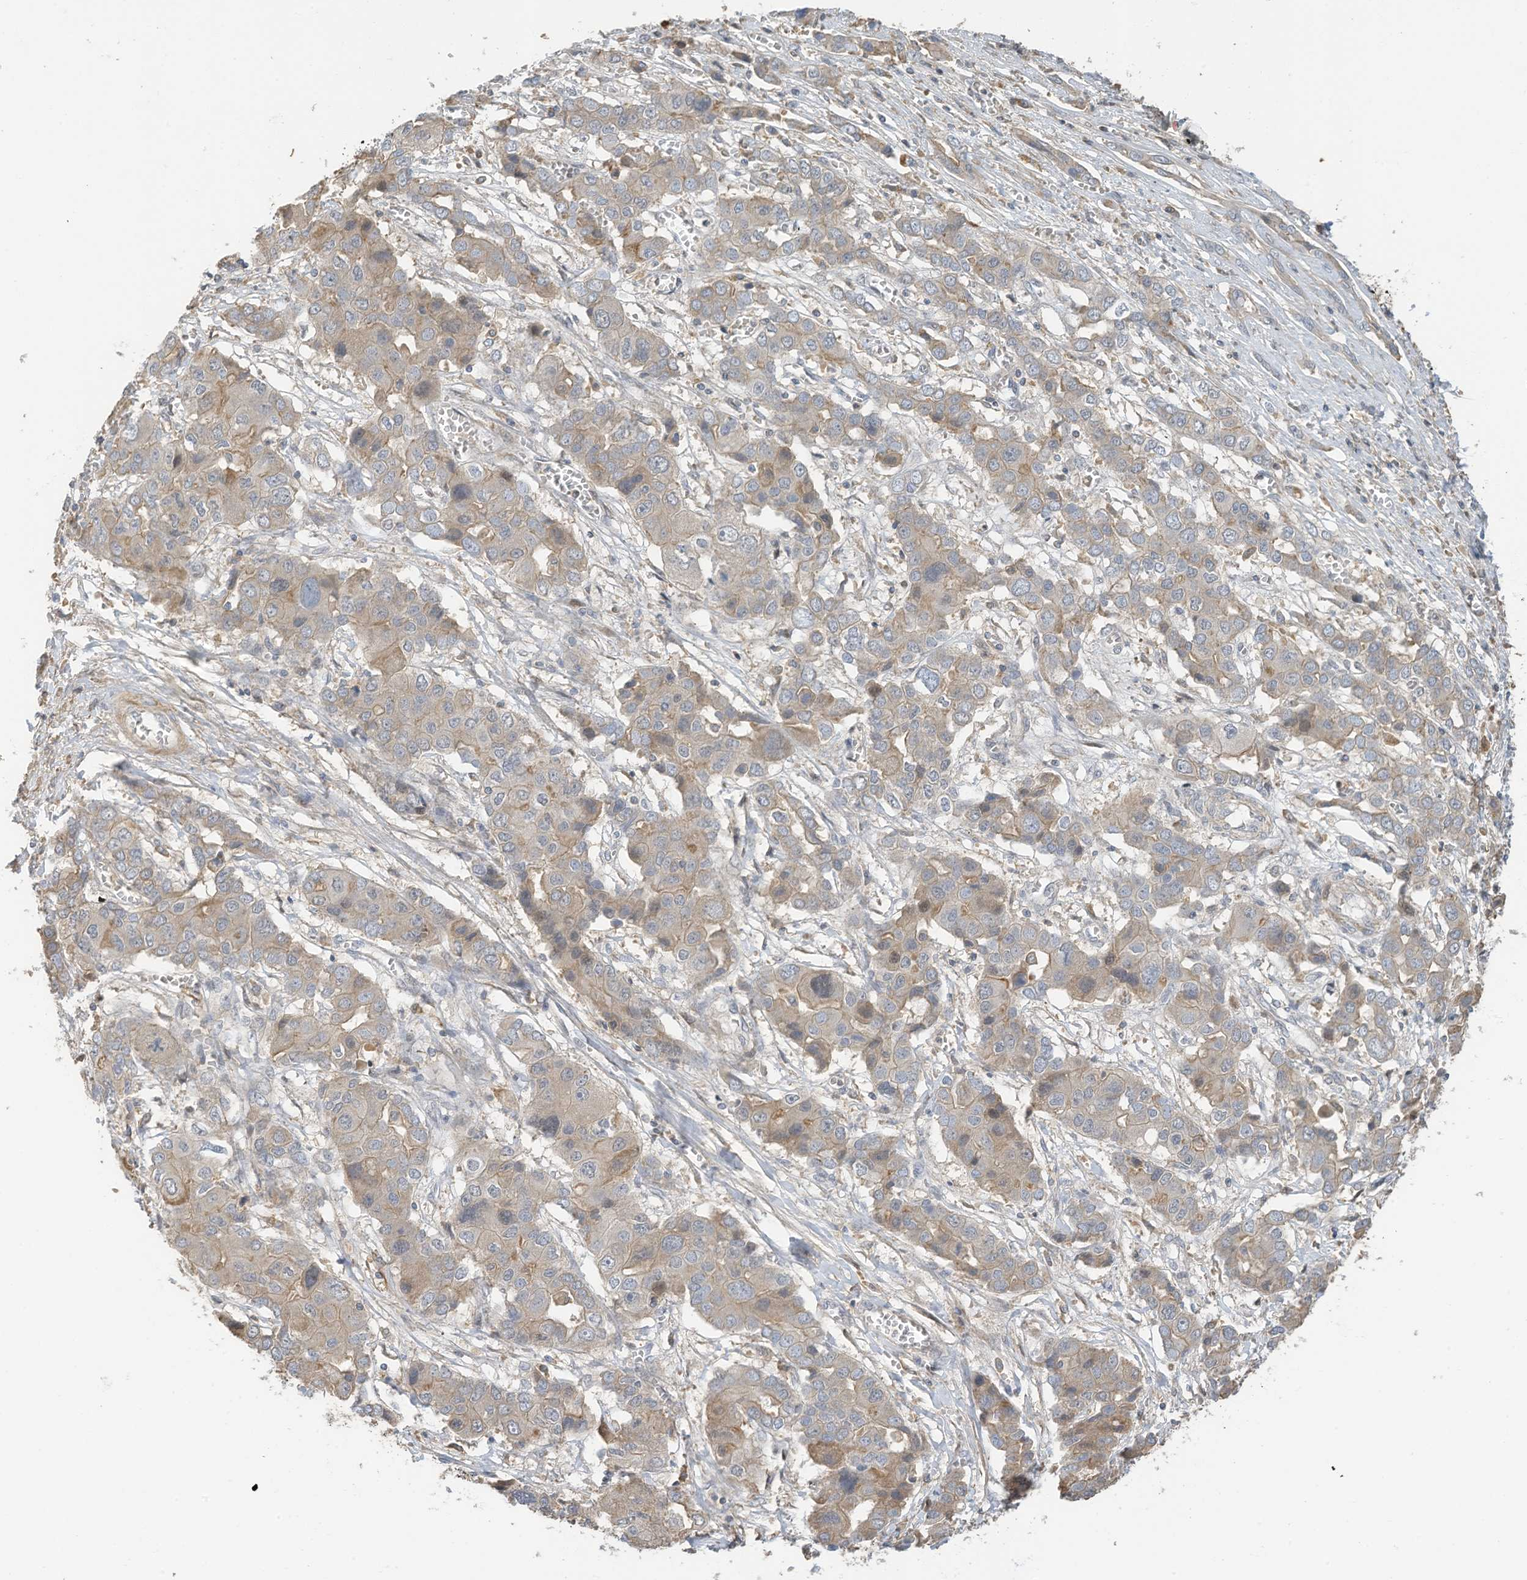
{"staining": {"intensity": "weak", "quantity": "25%-75%", "location": "cytoplasmic/membranous"}, "tissue": "liver cancer", "cell_type": "Tumor cells", "image_type": "cancer", "snomed": [{"axis": "morphology", "description": "Cholangiocarcinoma"}, {"axis": "topography", "description": "Liver"}], "caption": "This is a histology image of immunohistochemistry (IHC) staining of cholangiocarcinoma (liver), which shows weak positivity in the cytoplasmic/membranous of tumor cells.", "gene": "SLFN14", "patient": {"sex": "male", "age": 67}}